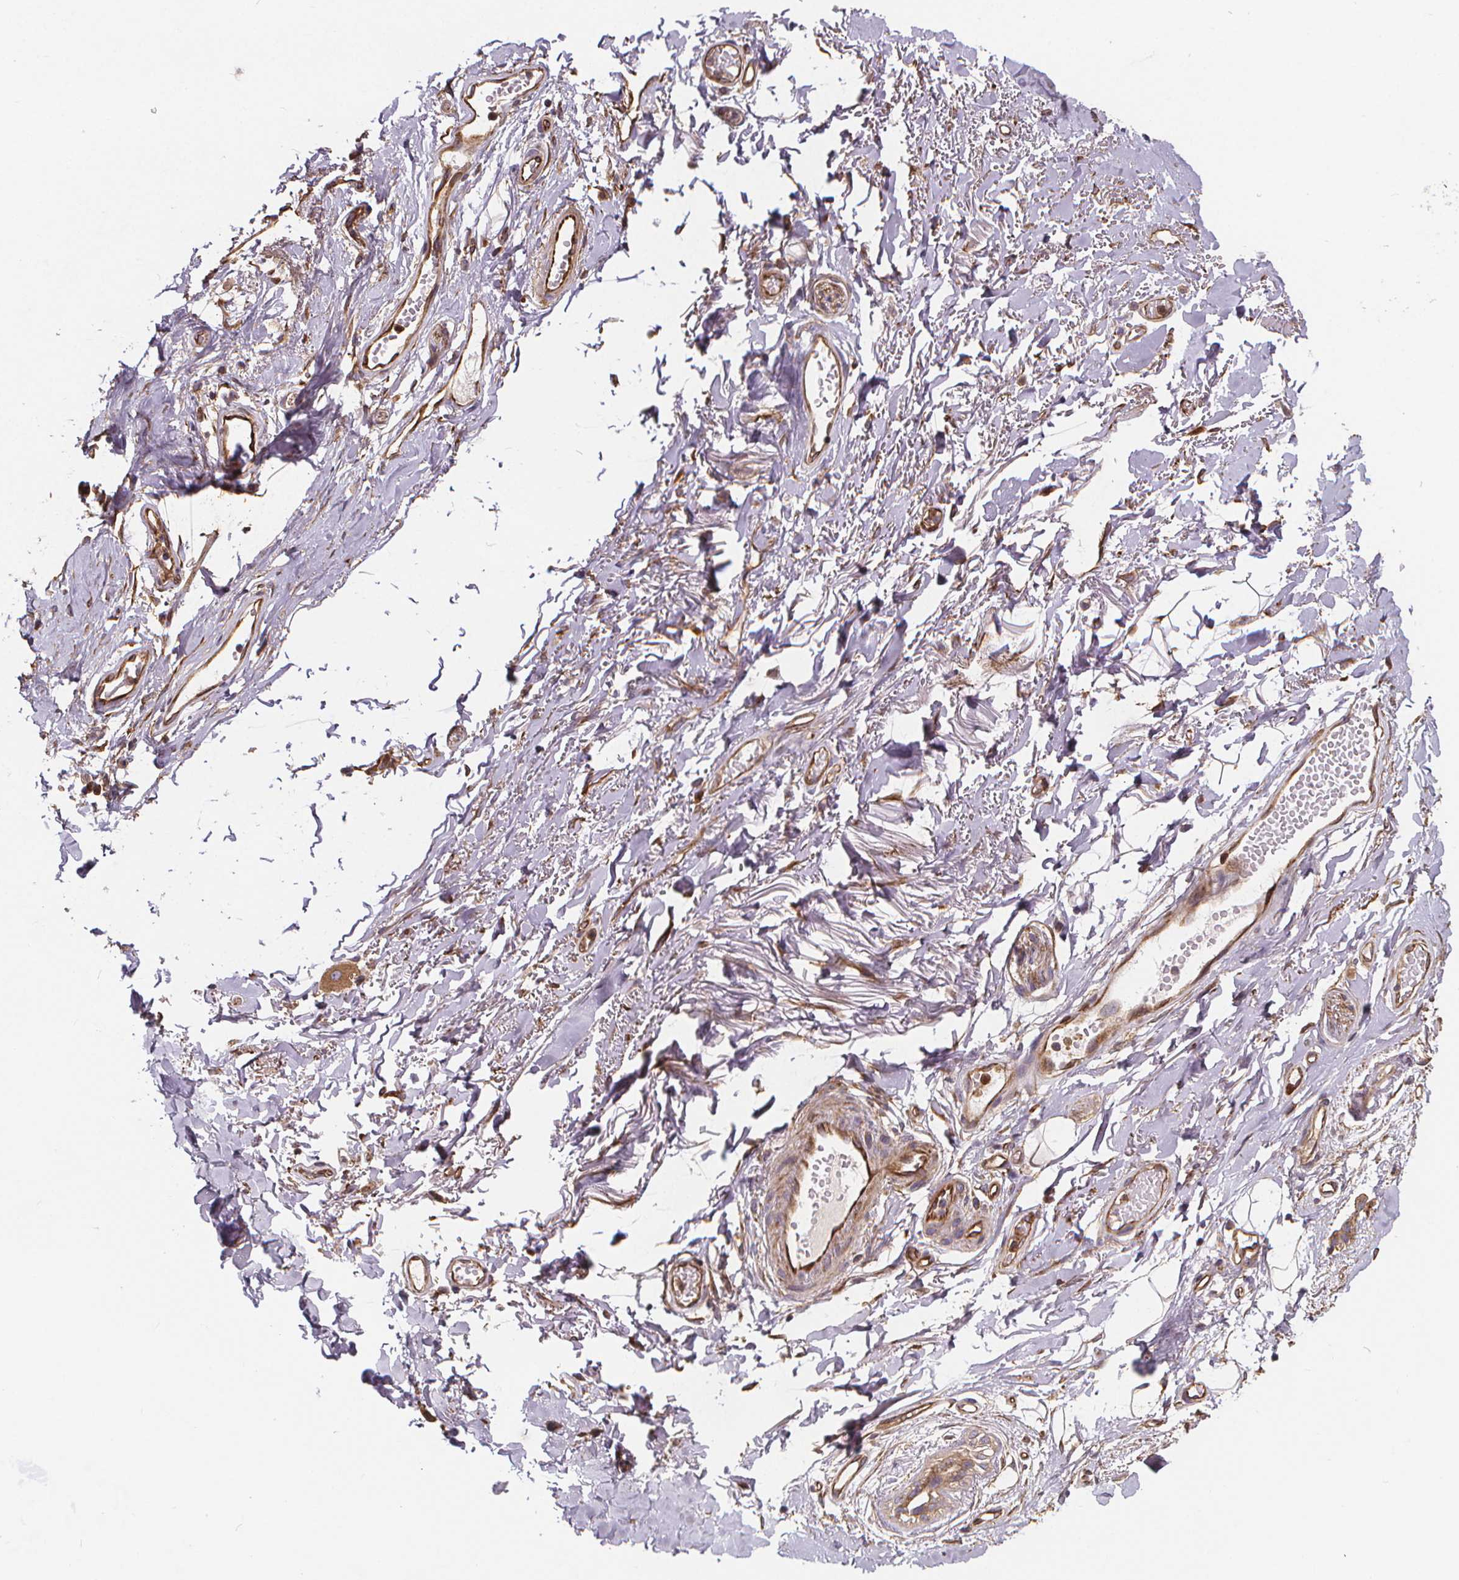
{"staining": {"intensity": "moderate", "quantity": ">75%", "location": "cytoplasmic/membranous"}, "tissue": "adipose tissue", "cell_type": "Adipocytes", "image_type": "normal", "snomed": [{"axis": "morphology", "description": "Normal tissue, NOS"}, {"axis": "topography", "description": "Anal"}, {"axis": "topography", "description": "Peripheral nerve tissue"}], "caption": "The image demonstrates immunohistochemical staining of benign adipose tissue. There is moderate cytoplasmic/membranous staining is present in approximately >75% of adipocytes.", "gene": "CLINT1", "patient": {"sex": "male", "age": 78}}